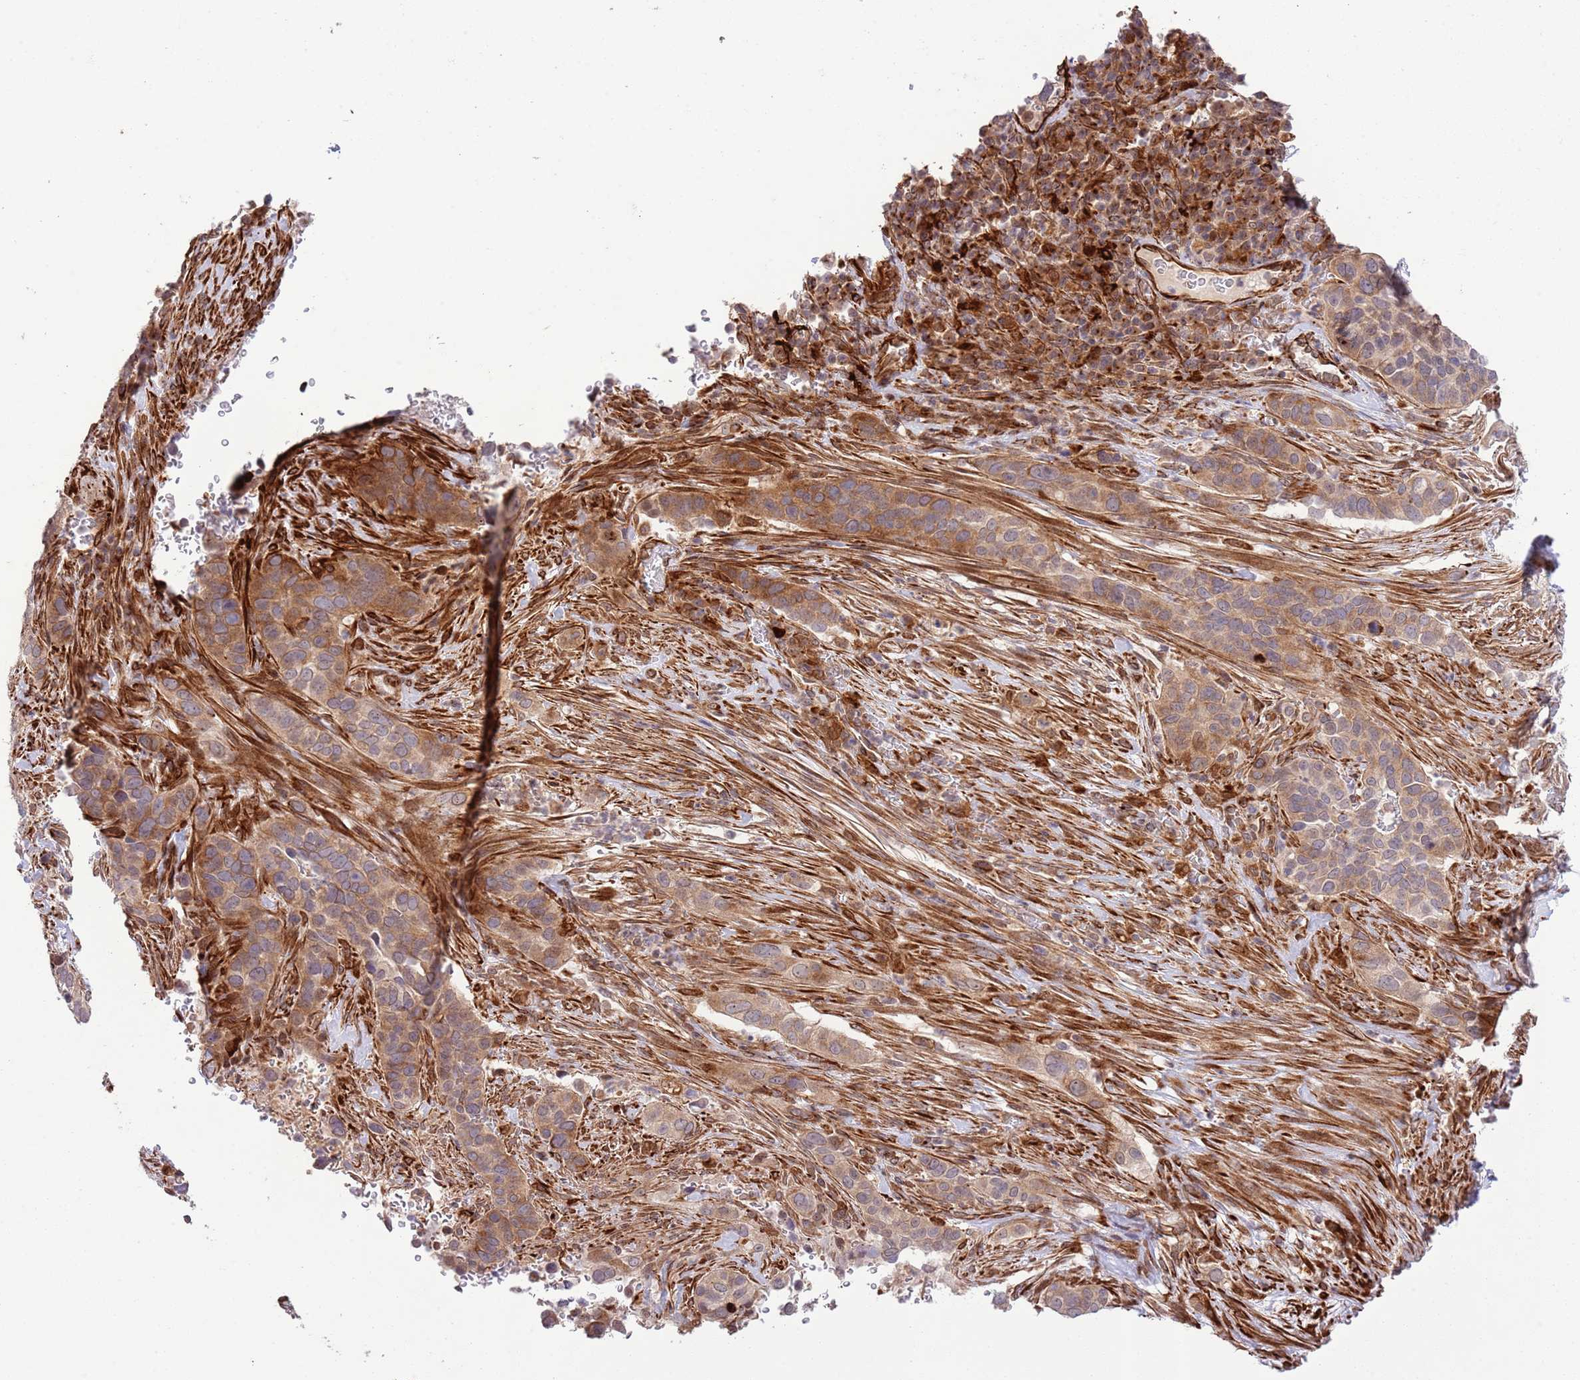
{"staining": {"intensity": "moderate", "quantity": ">75%", "location": "cytoplasmic/membranous"}, "tissue": "cervical cancer", "cell_type": "Tumor cells", "image_type": "cancer", "snomed": [{"axis": "morphology", "description": "Squamous cell carcinoma, NOS"}, {"axis": "topography", "description": "Cervix"}], "caption": "There is medium levels of moderate cytoplasmic/membranous positivity in tumor cells of cervical cancer (squamous cell carcinoma), as demonstrated by immunohistochemical staining (brown color).", "gene": "NEK3", "patient": {"sex": "female", "age": 38}}